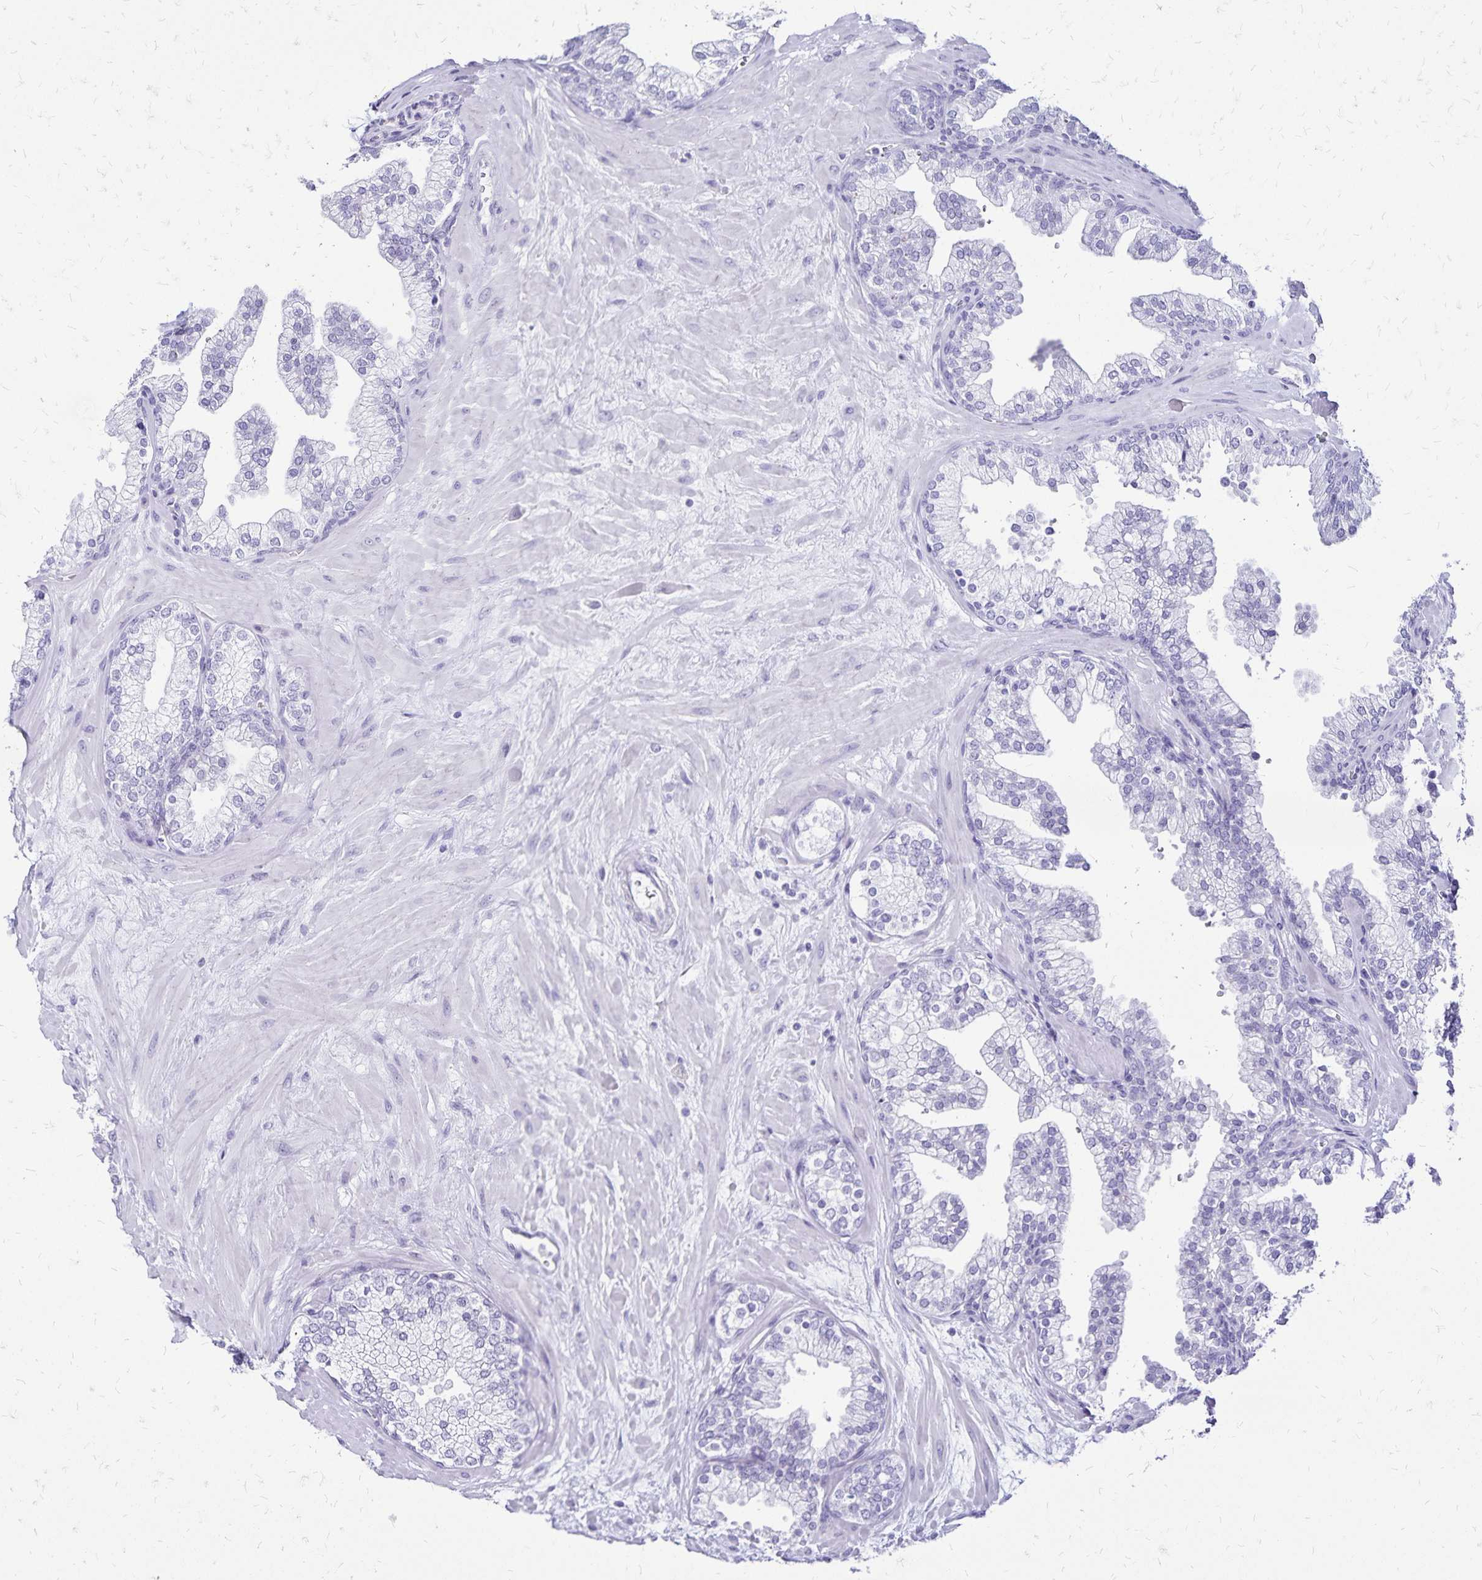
{"staining": {"intensity": "negative", "quantity": "none", "location": "none"}, "tissue": "prostate", "cell_type": "Glandular cells", "image_type": "normal", "snomed": [{"axis": "morphology", "description": "Normal tissue, NOS"}, {"axis": "topography", "description": "Prostate"}, {"axis": "topography", "description": "Peripheral nerve tissue"}], "caption": "DAB (3,3'-diaminobenzidine) immunohistochemical staining of normal human prostate demonstrates no significant staining in glandular cells. Brightfield microscopy of immunohistochemistry stained with DAB (brown) and hematoxylin (blue), captured at high magnification.", "gene": "LIN28B", "patient": {"sex": "male", "age": 61}}